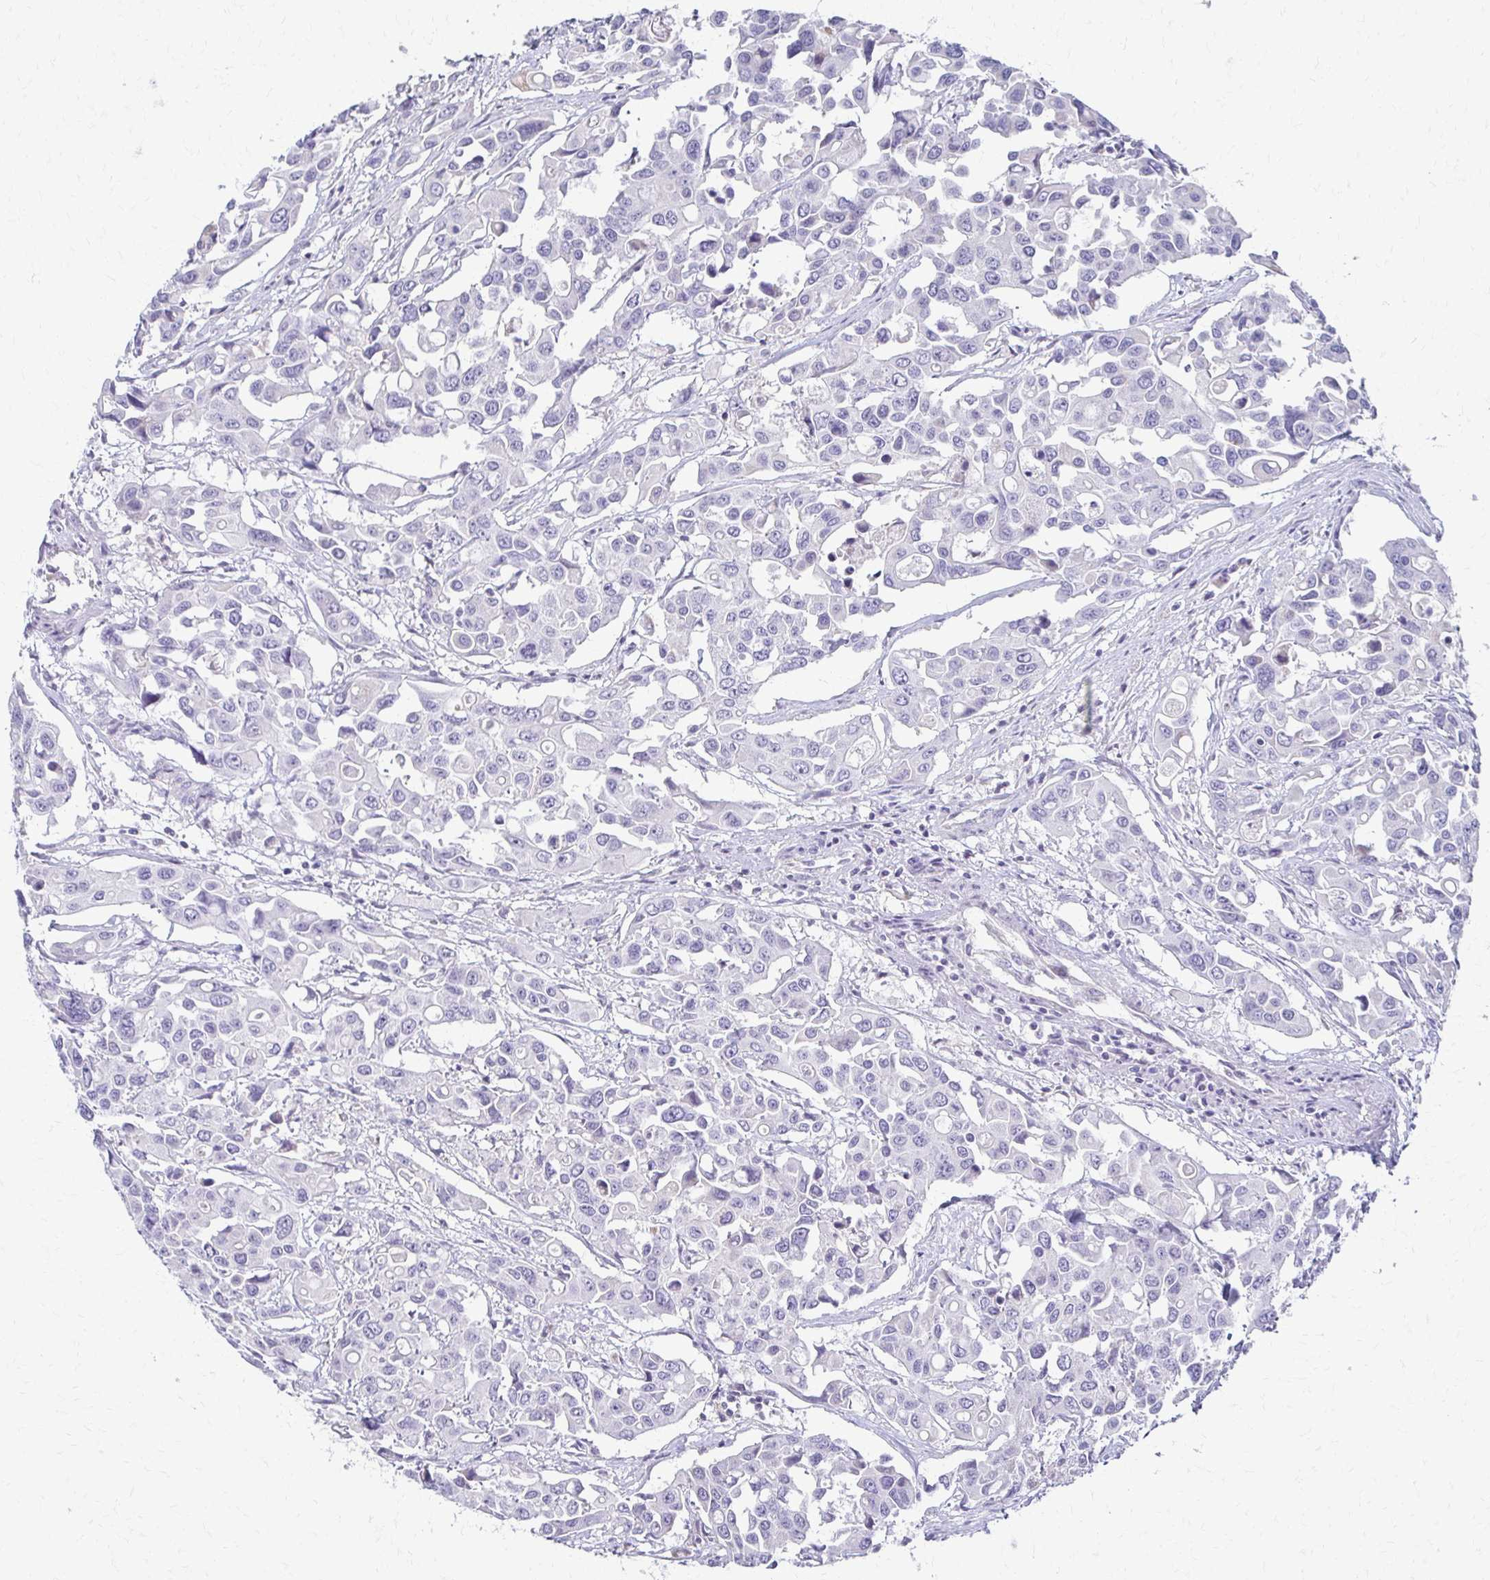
{"staining": {"intensity": "negative", "quantity": "none", "location": "none"}, "tissue": "colorectal cancer", "cell_type": "Tumor cells", "image_type": "cancer", "snomed": [{"axis": "morphology", "description": "Adenocarcinoma, NOS"}, {"axis": "topography", "description": "Colon"}], "caption": "Tumor cells are negative for protein expression in human colorectal adenocarcinoma.", "gene": "FCGR2B", "patient": {"sex": "male", "age": 77}}